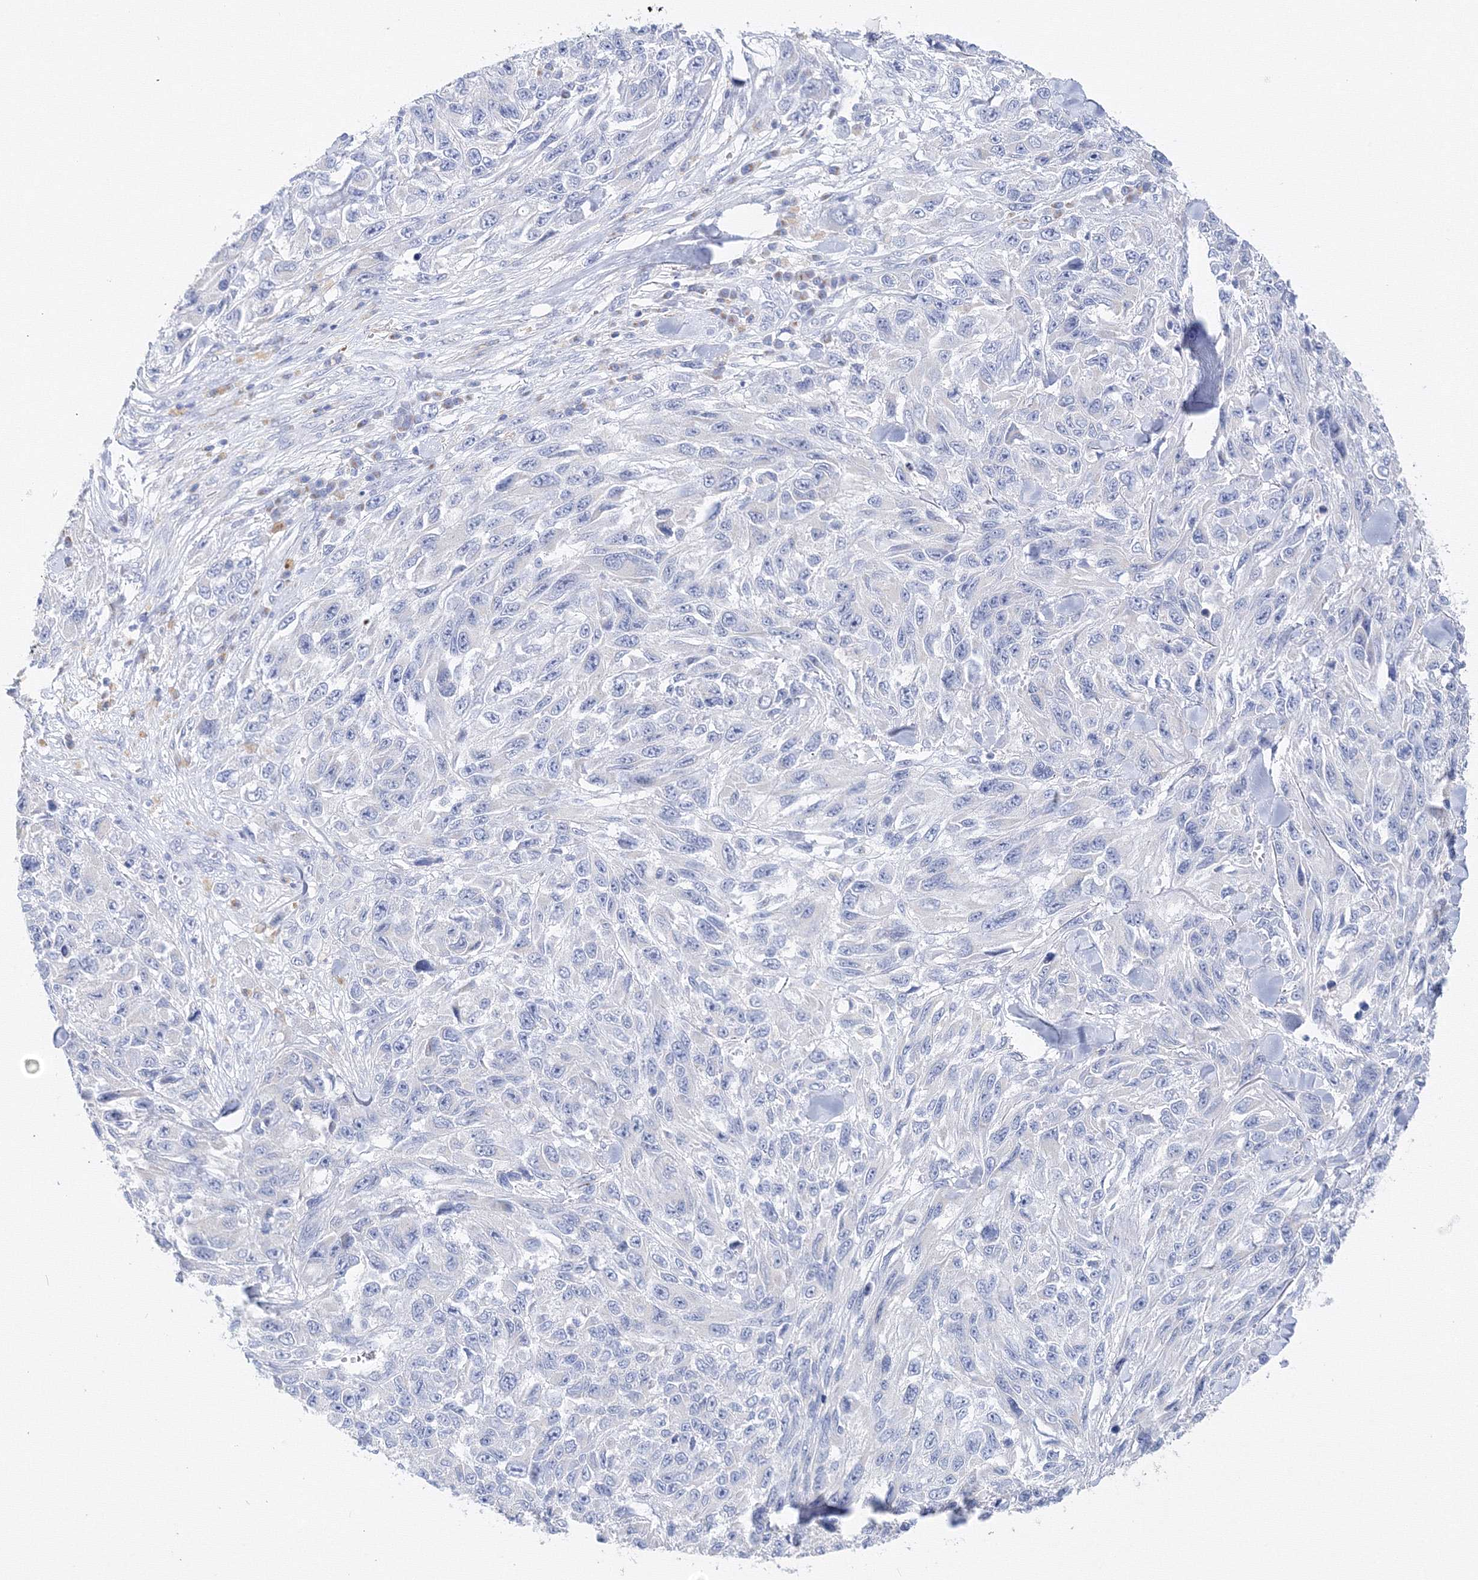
{"staining": {"intensity": "negative", "quantity": "none", "location": "none"}, "tissue": "melanoma", "cell_type": "Tumor cells", "image_type": "cancer", "snomed": [{"axis": "morphology", "description": "Malignant melanoma, NOS"}, {"axis": "topography", "description": "Skin"}], "caption": "Human melanoma stained for a protein using immunohistochemistry (IHC) reveals no expression in tumor cells.", "gene": "TAMM41", "patient": {"sex": "female", "age": 96}}